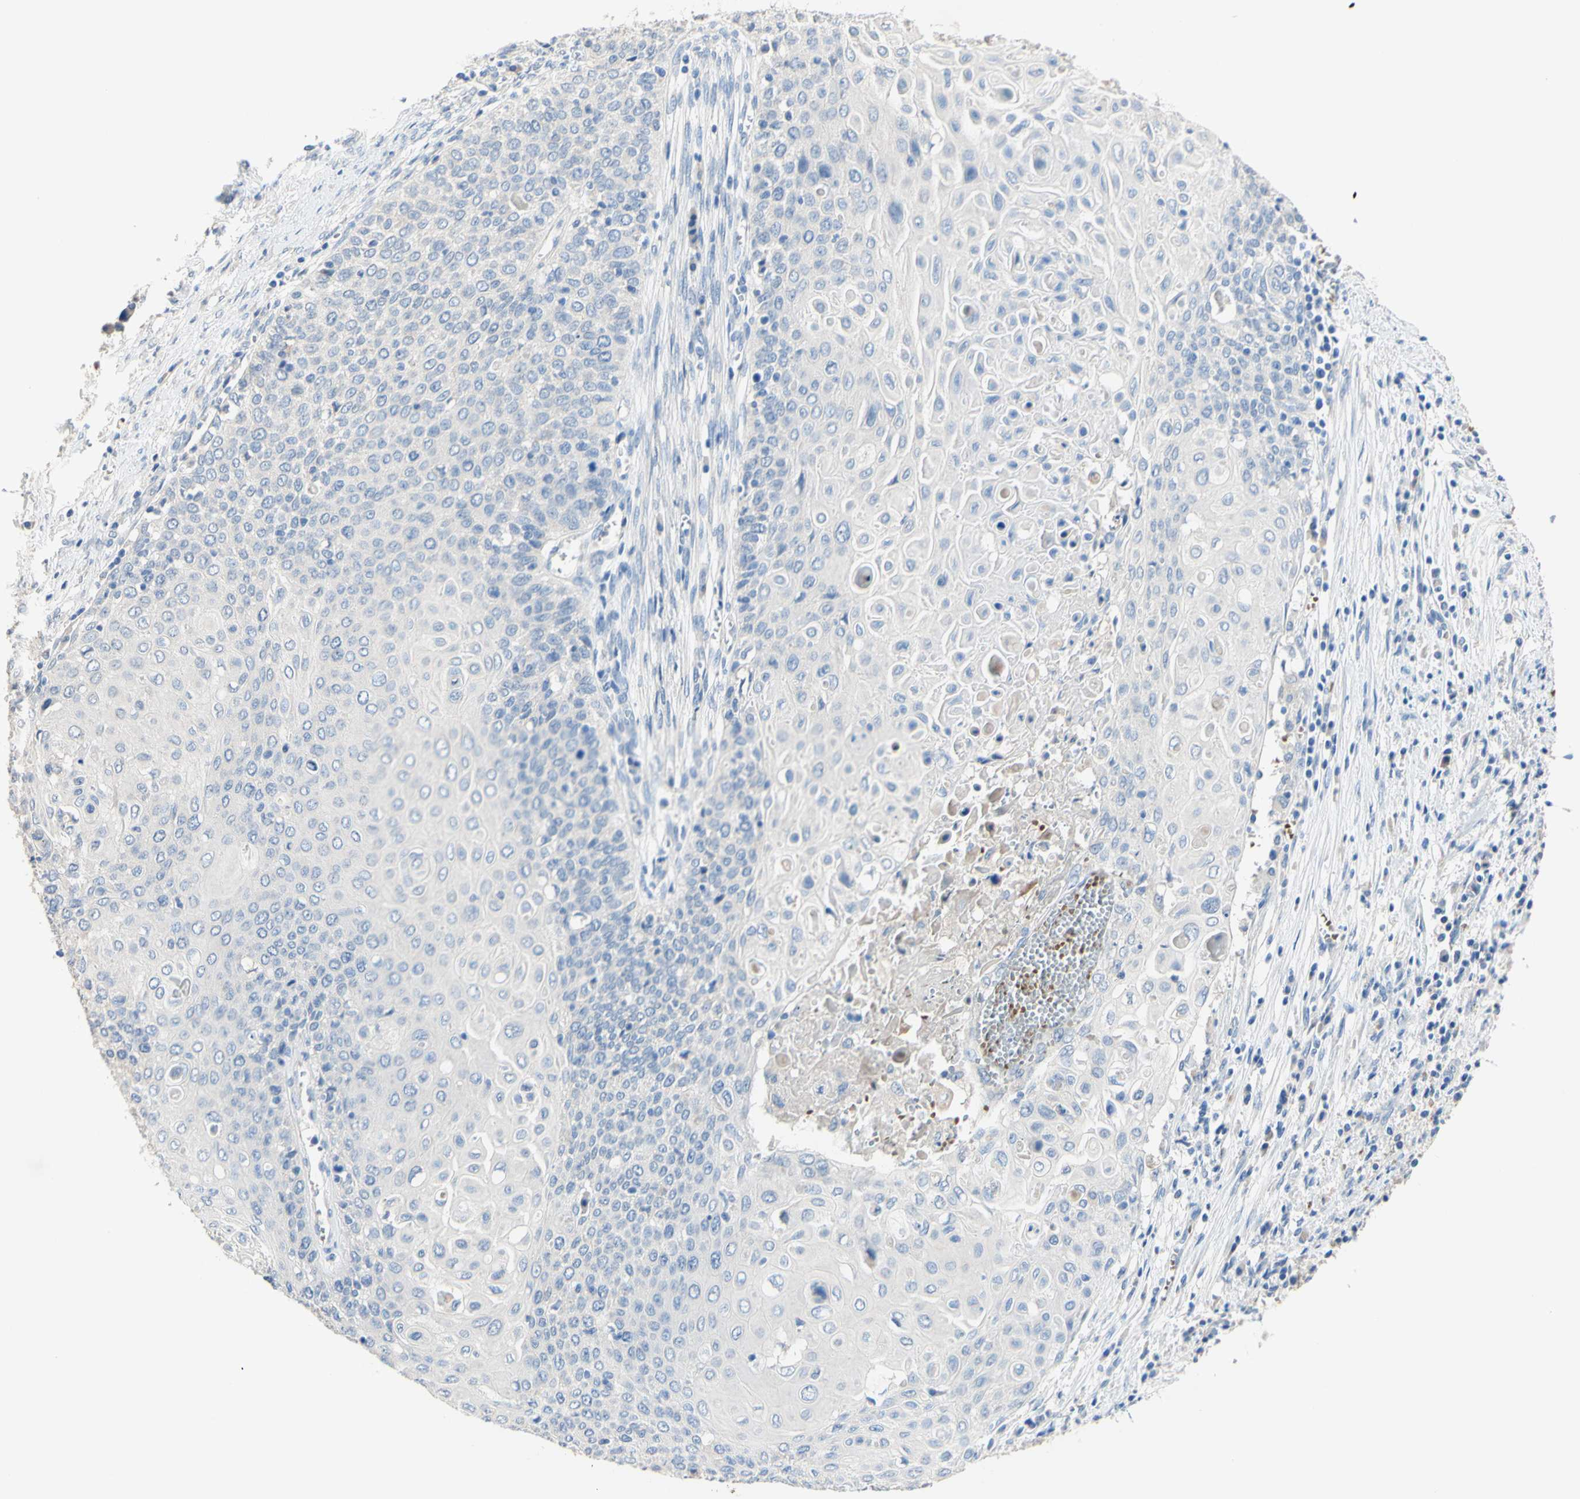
{"staining": {"intensity": "negative", "quantity": "none", "location": "none"}, "tissue": "cervical cancer", "cell_type": "Tumor cells", "image_type": "cancer", "snomed": [{"axis": "morphology", "description": "Squamous cell carcinoma, NOS"}, {"axis": "topography", "description": "Cervix"}], "caption": "This is a micrograph of IHC staining of cervical squamous cell carcinoma, which shows no expression in tumor cells. (Immunohistochemistry, brightfield microscopy, high magnification).", "gene": "CDON", "patient": {"sex": "female", "age": 39}}